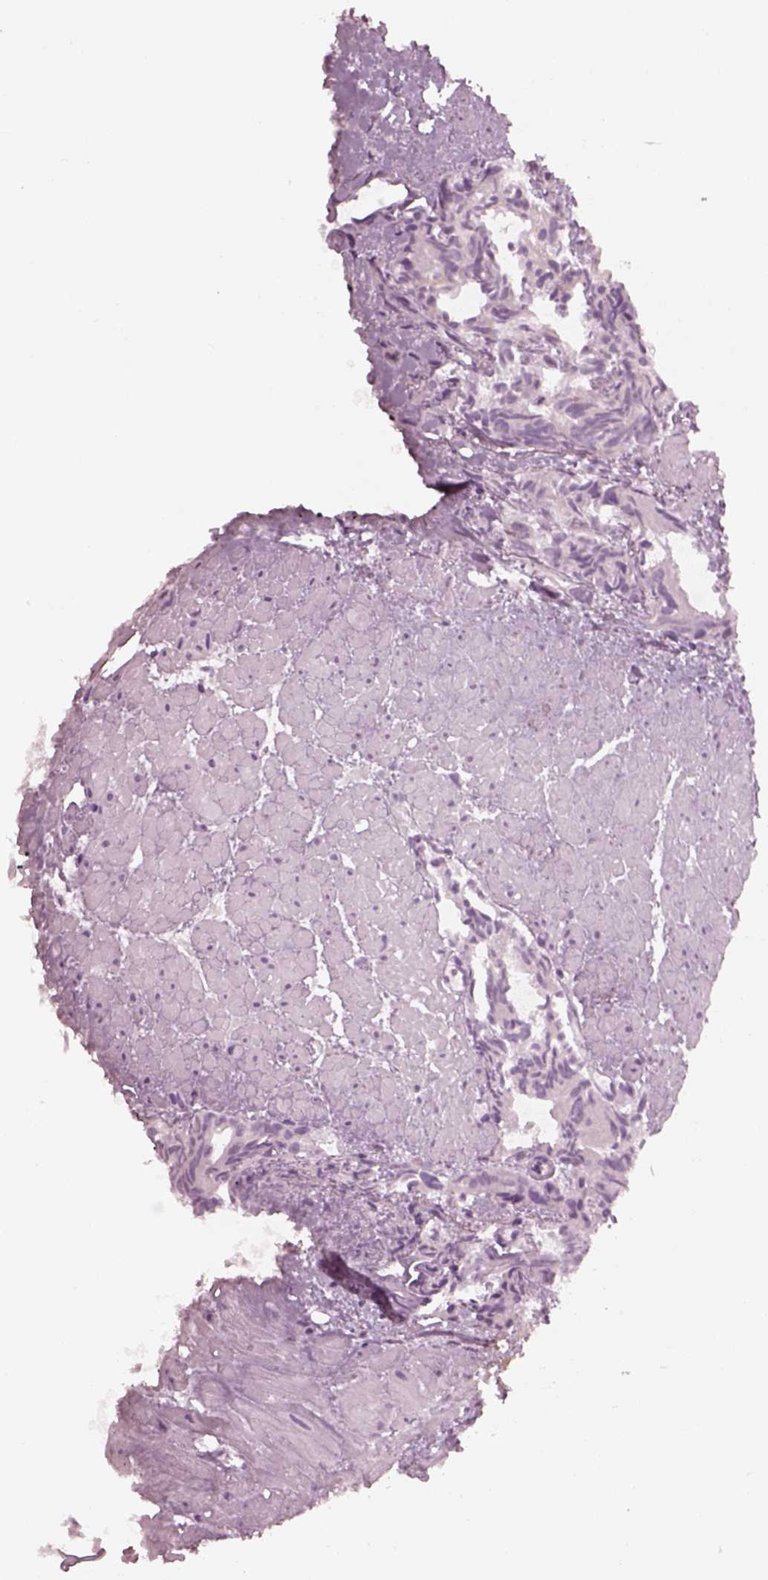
{"staining": {"intensity": "negative", "quantity": "none", "location": "none"}, "tissue": "prostate cancer", "cell_type": "Tumor cells", "image_type": "cancer", "snomed": [{"axis": "morphology", "description": "Adenocarcinoma, High grade"}, {"axis": "topography", "description": "Prostate"}], "caption": "The IHC micrograph has no significant positivity in tumor cells of prostate high-grade adenocarcinoma tissue.", "gene": "KRTAP24-1", "patient": {"sex": "male", "age": 79}}